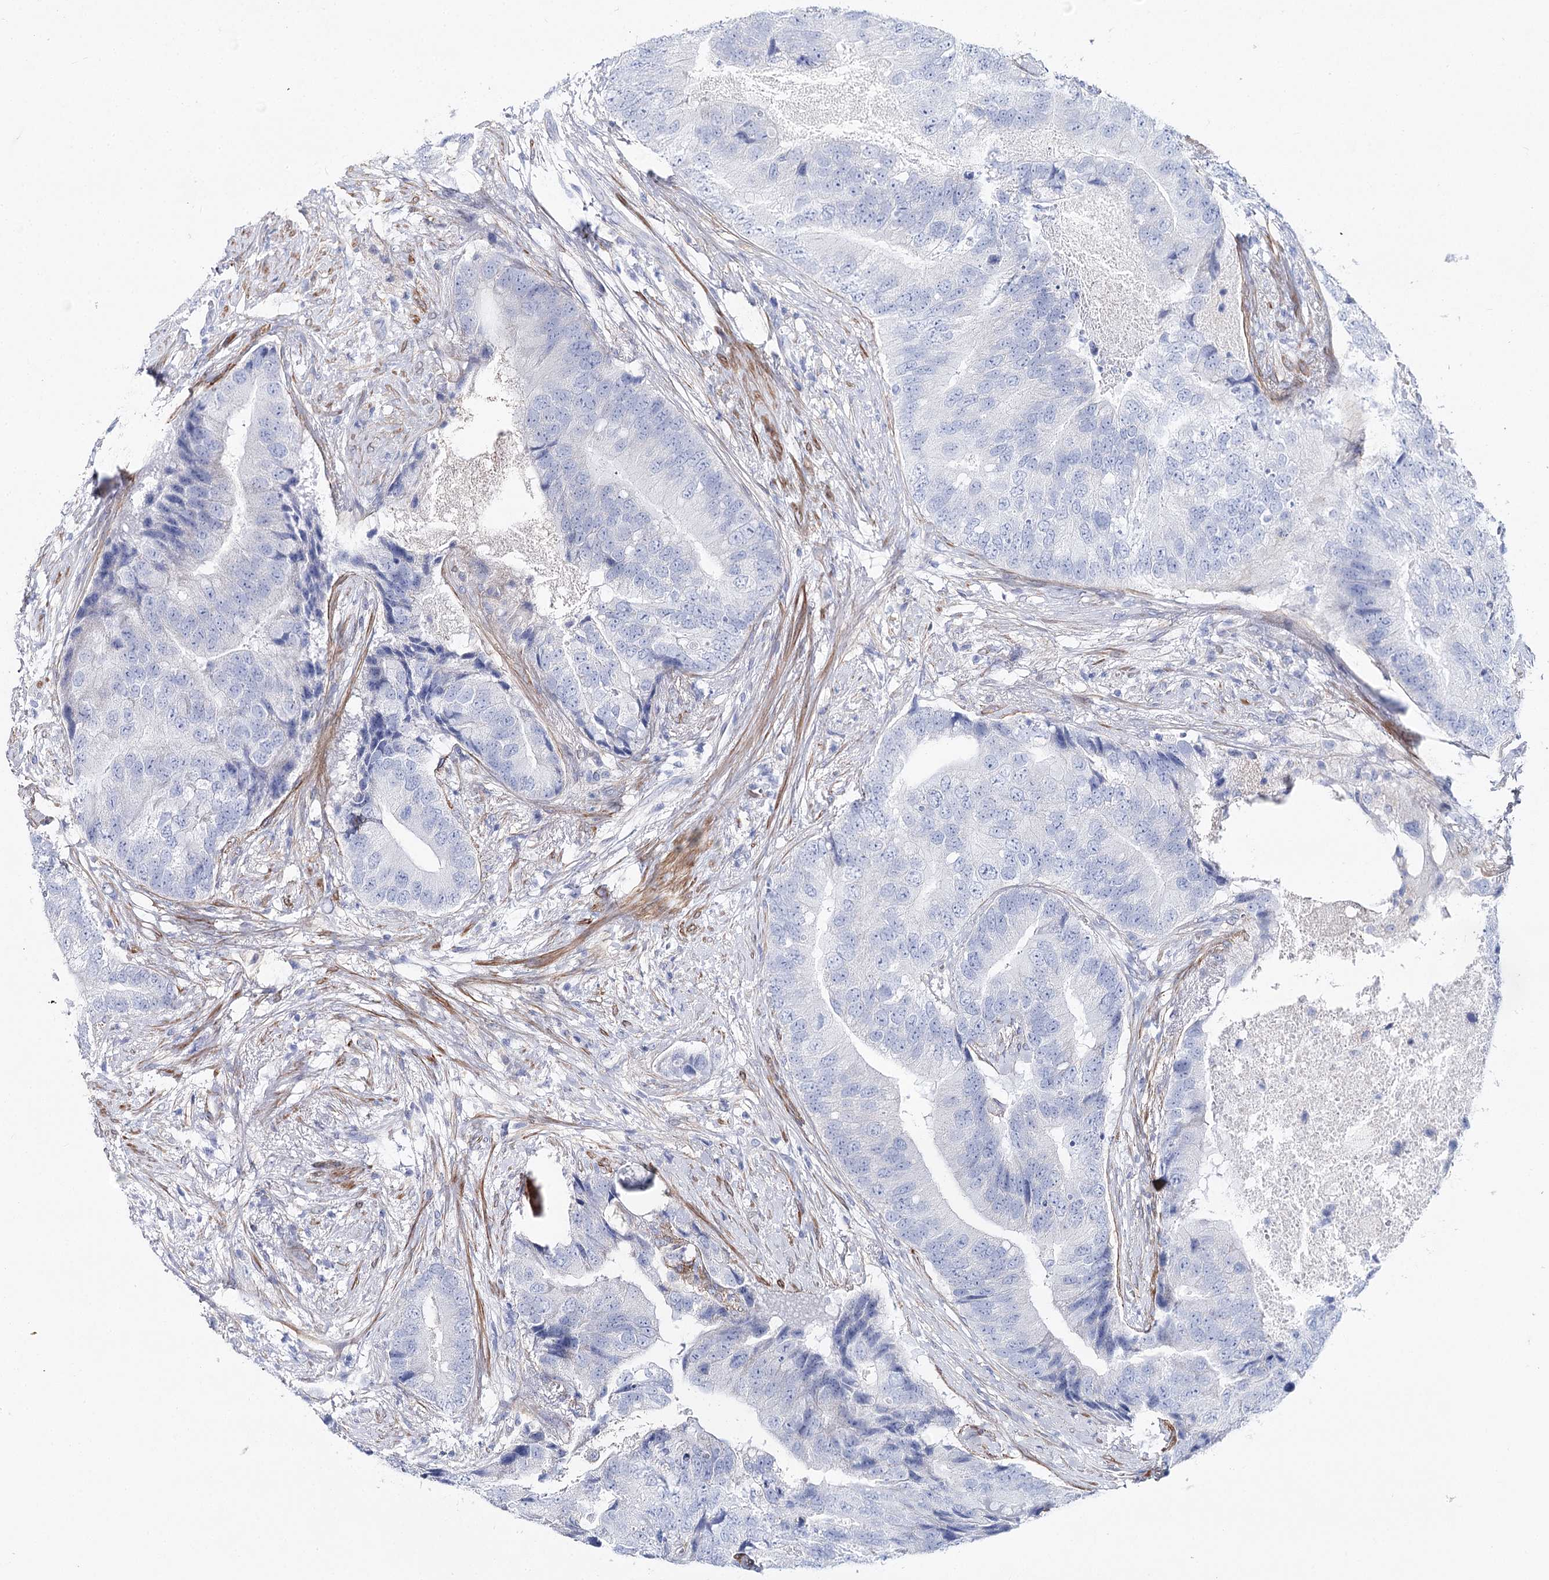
{"staining": {"intensity": "negative", "quantity": "none", "location": "none"}, "tissue": "prostate cancer", "cell_type": "Tumor cells", "image_type": "cancer", "snomed": [{"axis": "morphology", "description": "Adenocarcinoma, High grade"}, {"axis": "topography", "description": "Prostate"}], "caption": "Prostate cancer was stained to show a protein in brown. There is no significant staining in tumor cells.", "gene": "ANKRD23", "patient": {"sex": "male", "age": 70}}